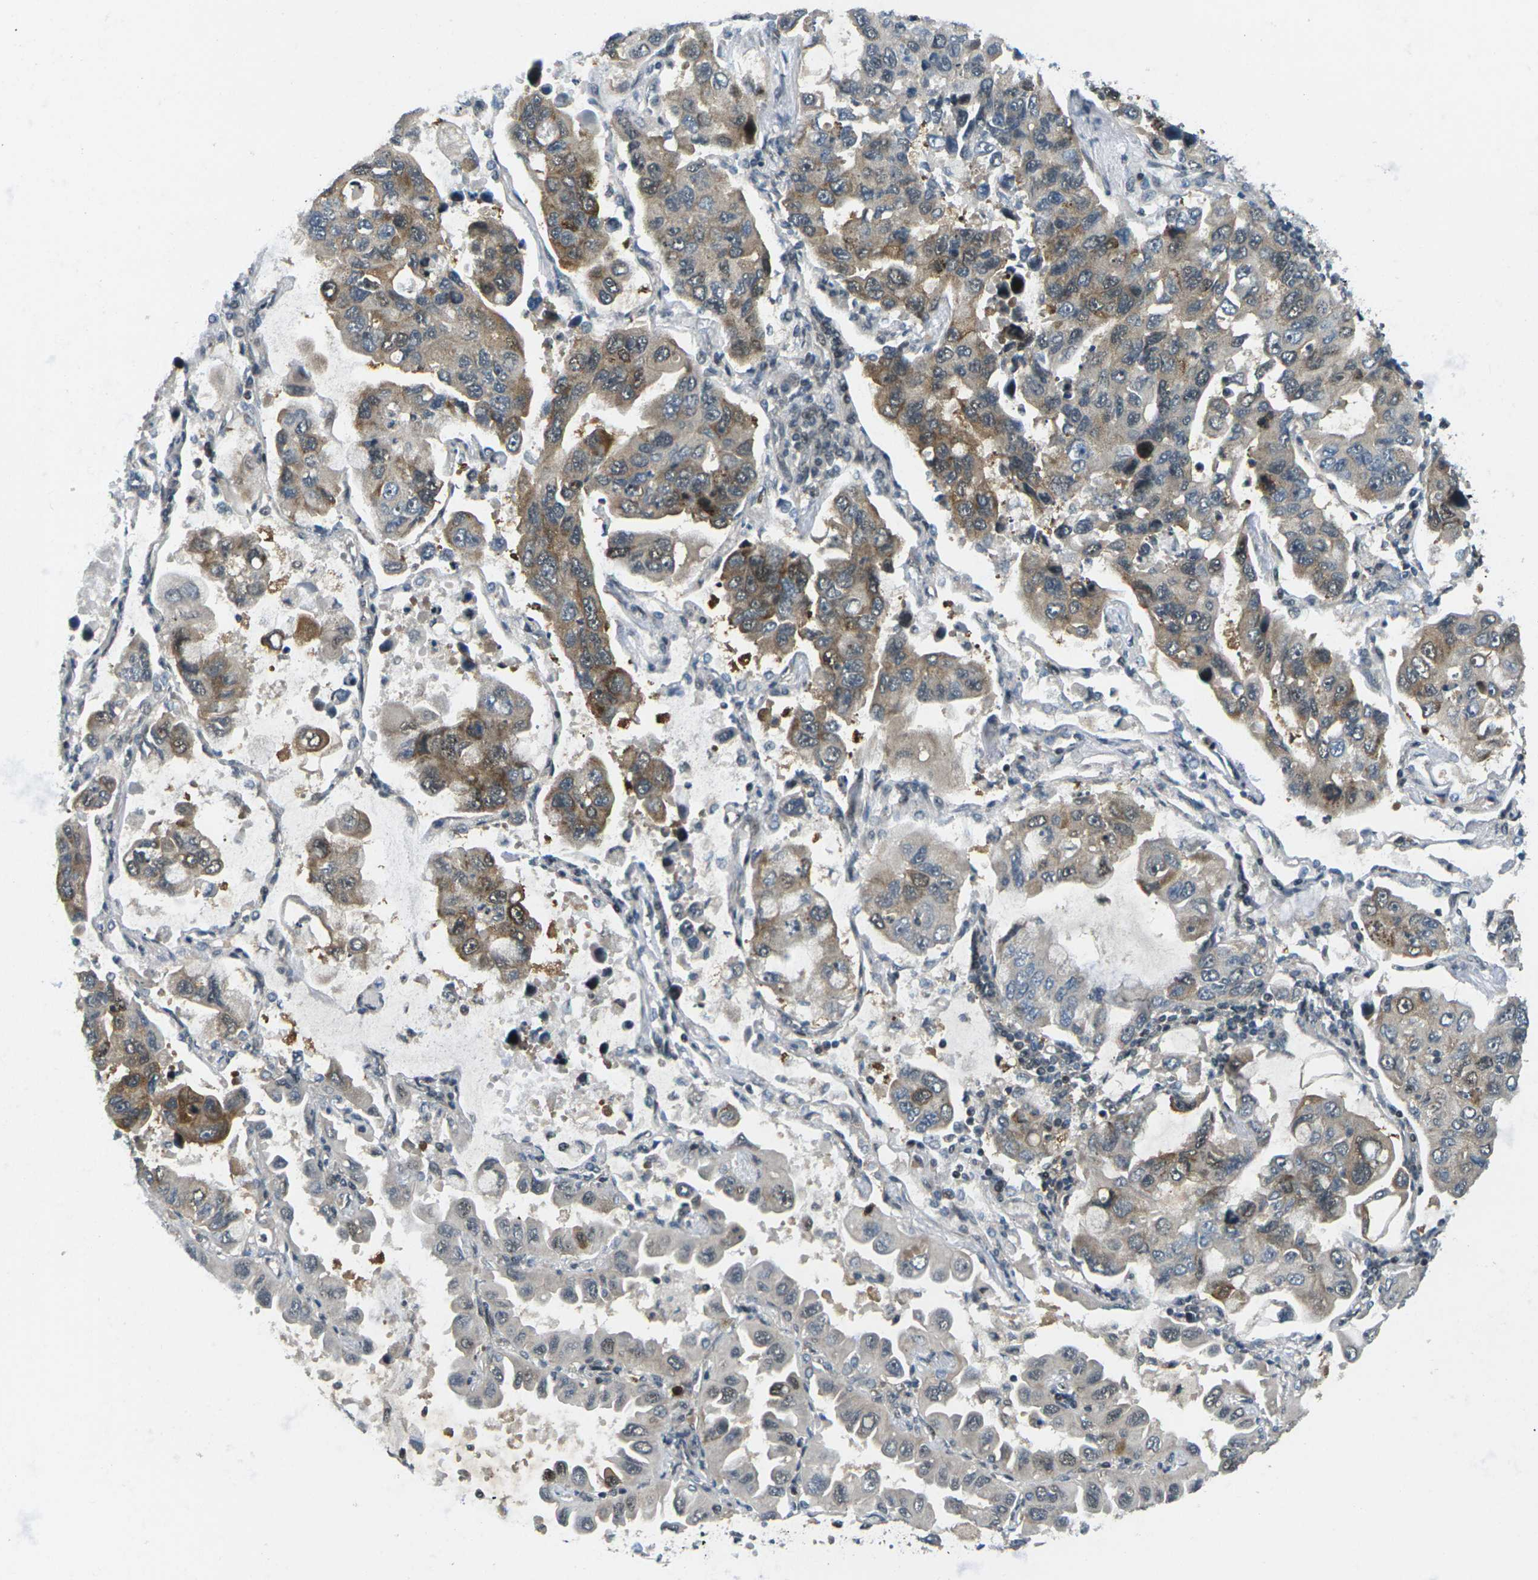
{"staining": {"intensity": "moderate", "quantity": "25%-75%", "location": "cytoplasmic/membranous,nuclear"}, "tissue": "lung cancer", "cell_type": "Tumor cells", "image_type": "cancer", "snomed": [{"axis": "morphology", "description": "Adenocarcinoma, NOS"}, {"axis": "topography", "description": "Lung"}], "caption": "Lung cancer (adenocarcinoma) stained with IHC shows moderate cytoplasmic/membranous and nuclear staining in about 25%-75% of tumor cells. (DAB = brown stain, brightfield microscopy at high magnification).", "gene": "UBE2S", "patient": {"sex": "male", "age": 64}}